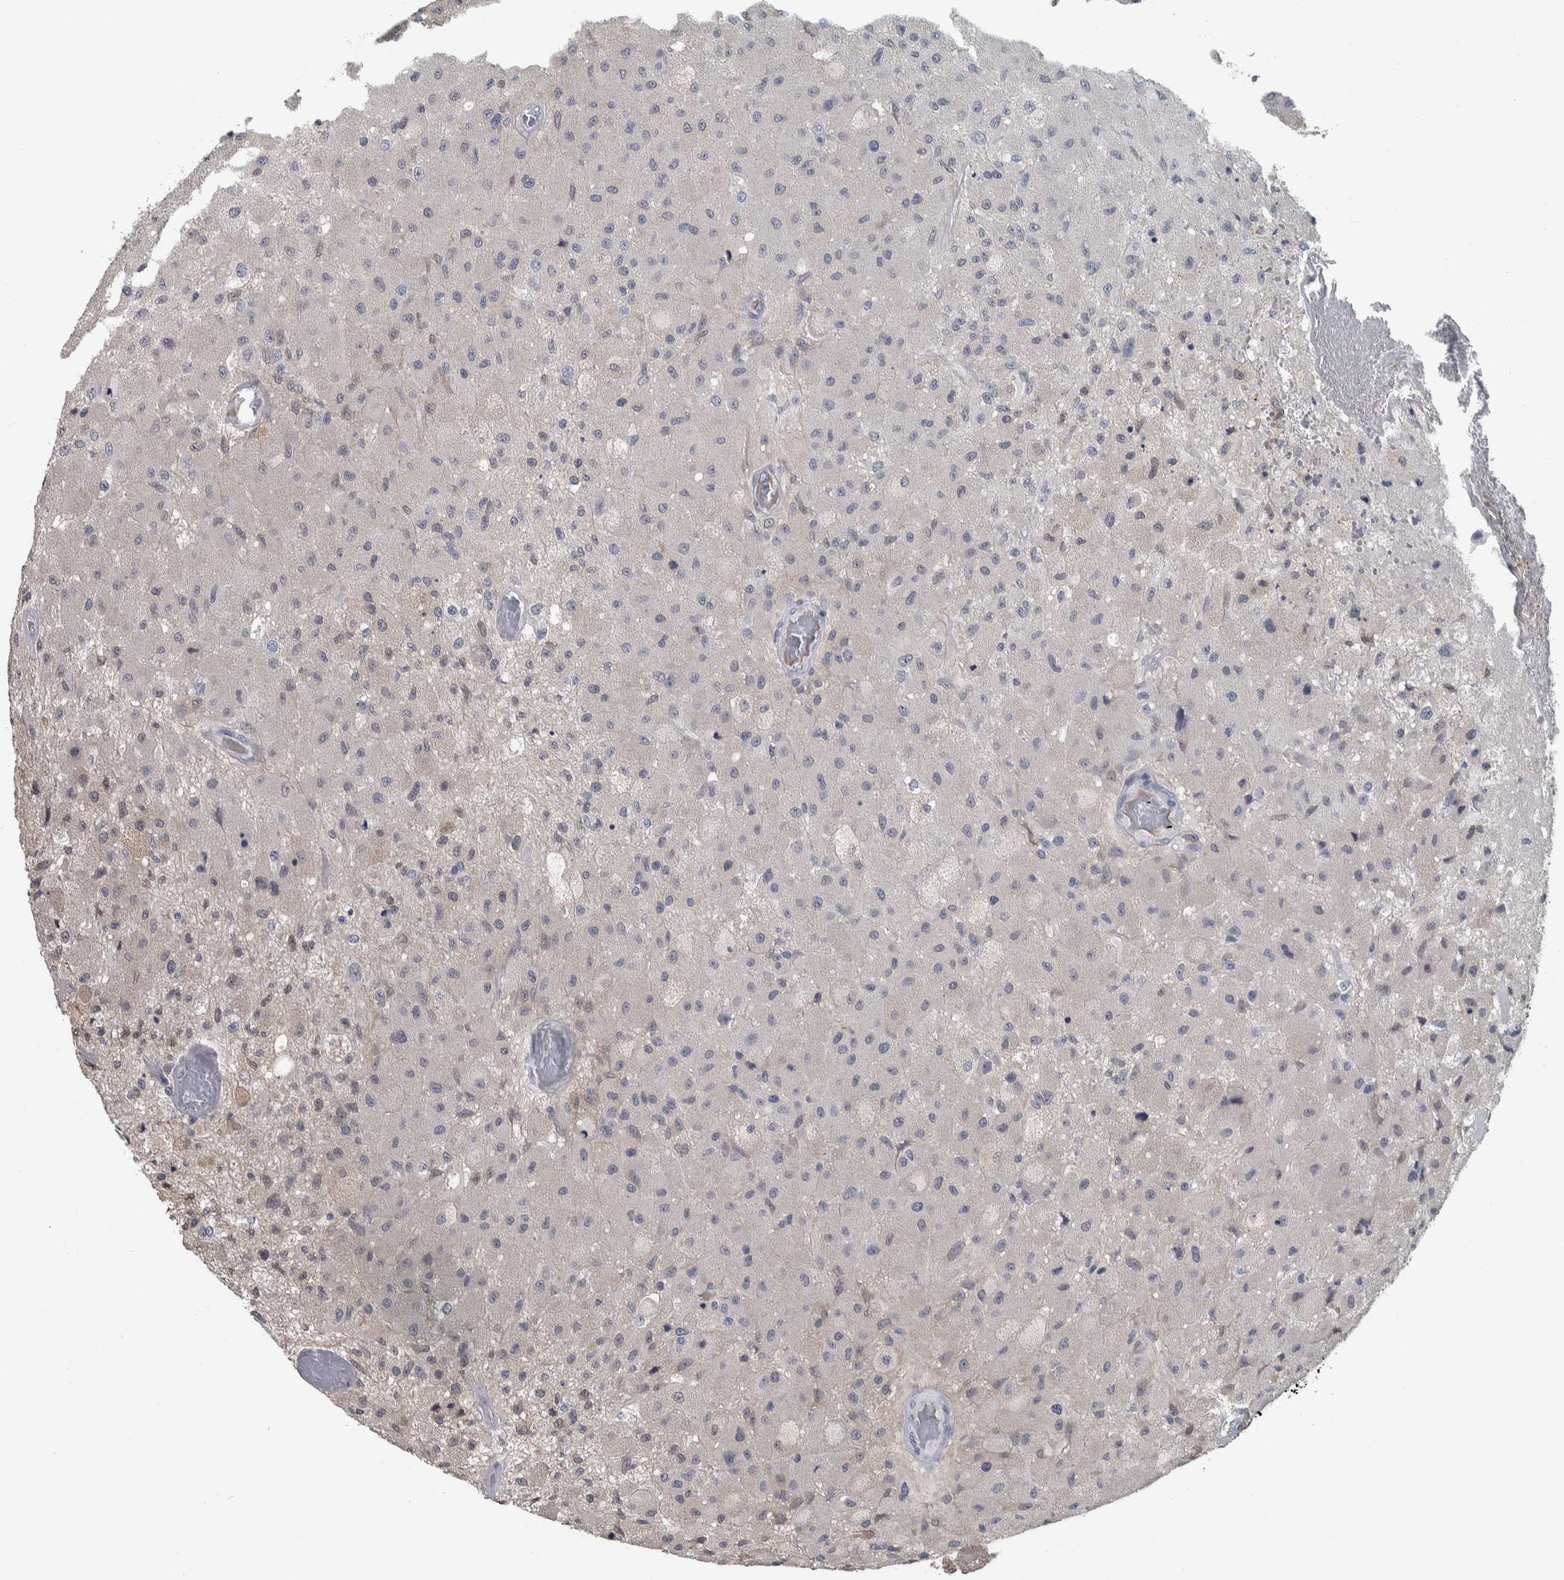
{"staining": {"intensity": "negative", "quantity": "none", "location": "none"}, "tissue": "glioma", "cell_type": "Tumor cells", "image_type": "cancer", "snomed": [{"axis": "morphology", "description": "Normal tissue, NOS"}, {"axis": "morphology", "description": "Glioma, malignant, High grade"}, {"axis": "topography", "description": "Cerebral cortex"}], "caption": "Glioma was stained to show a protein in brown. There is no significant expression in tumor cells. (Brightfield microscopy of DAB (3,3'-diaminobenzidine) IHC at high magnification).", "gene": "CAVIN4", "patient": {"sex": "male", "age": 77}}